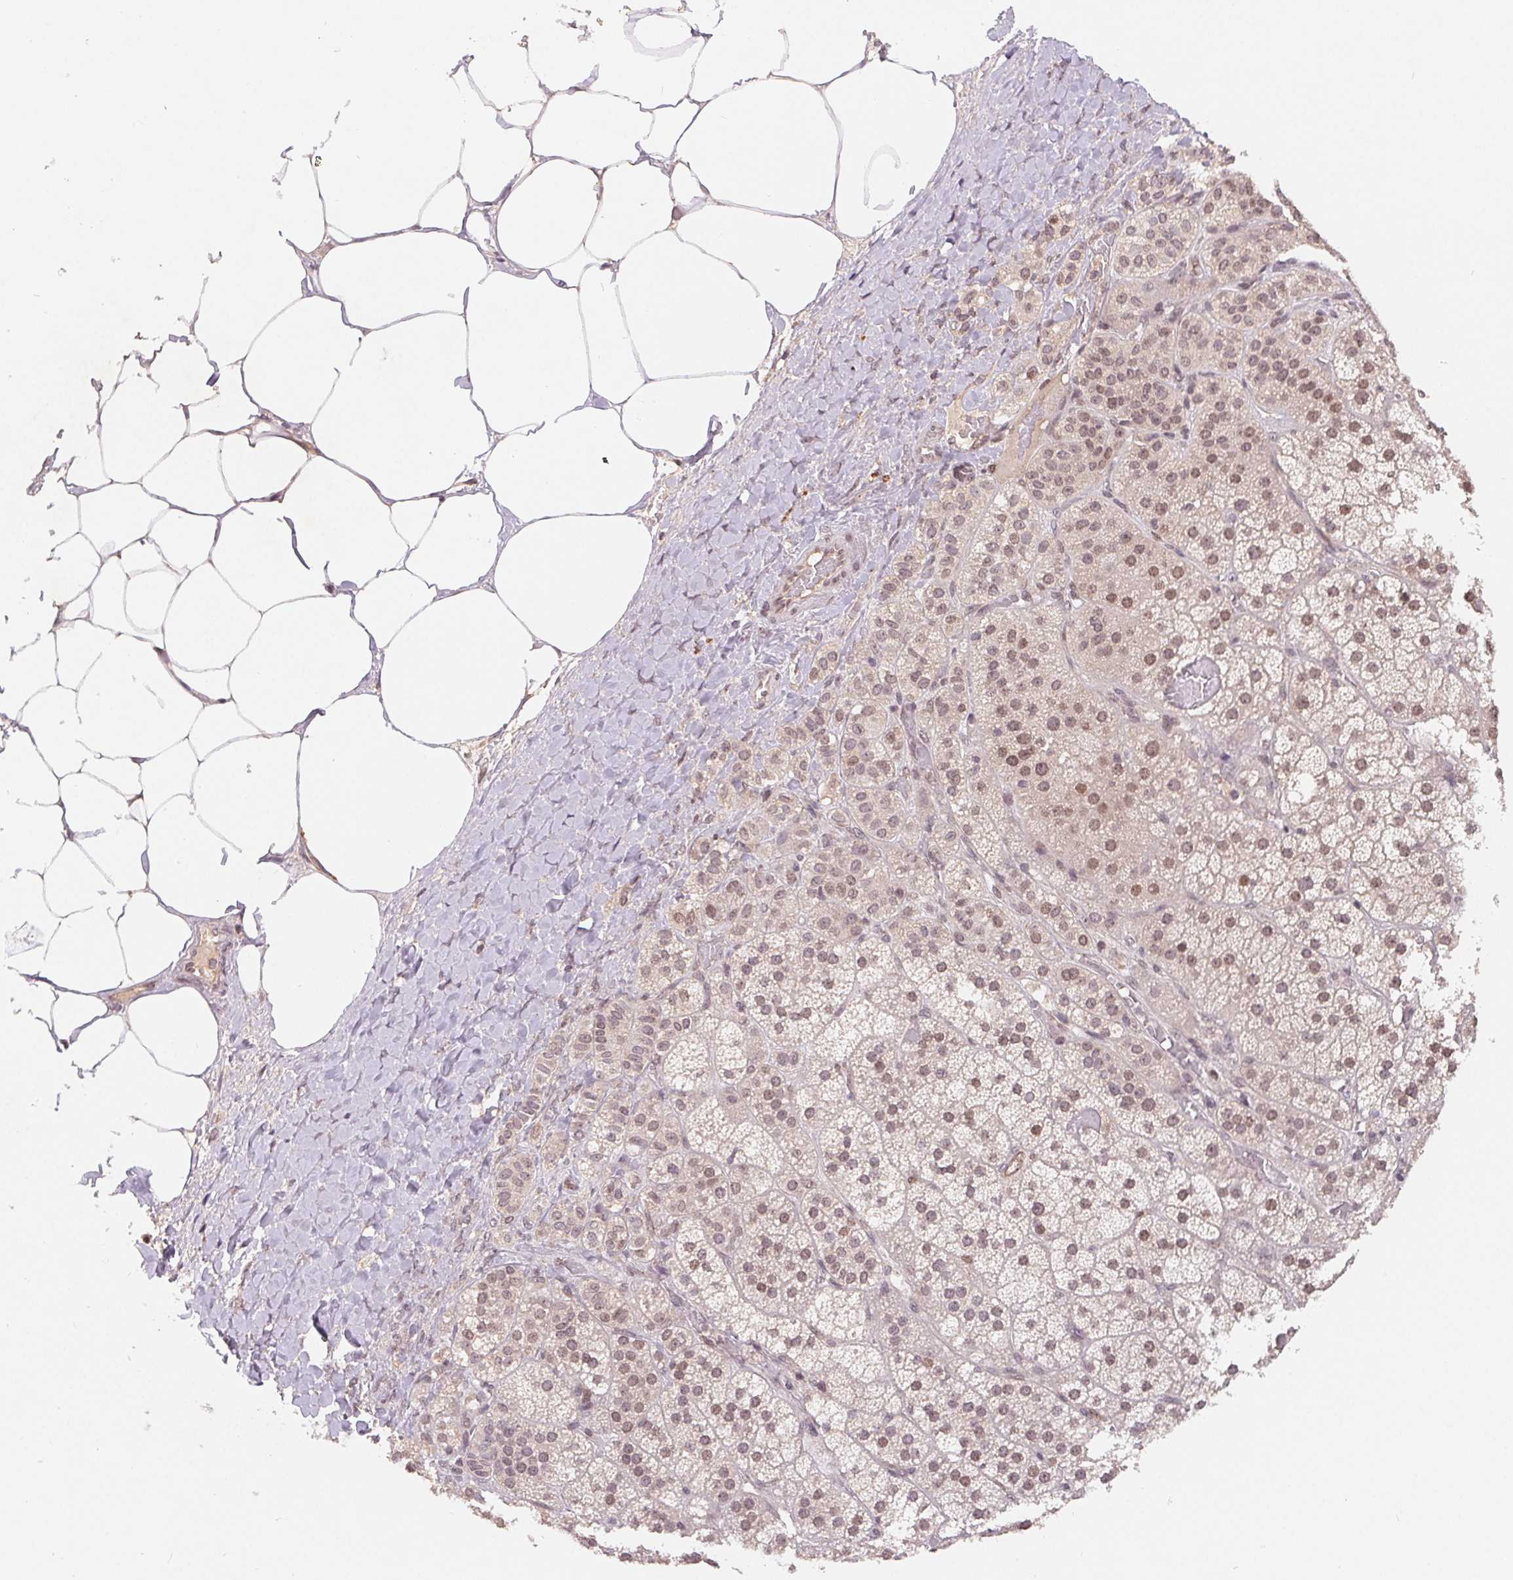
{"staining": {"intensity": "moderate", "quantity": ">75%", "location": "nuclear"}, "tissue": "adrenal gland", "cell_type": "Glandular cells", "image_type": "normal", "snomed": [{"axis": "morphology", "description": "Normal tissue, NOS"}, {"axis": "topography", "description": "Adrenal gland"}], "caption": "Immunohistochemical staining of normal adrenal gland reveals medium levels of moderate nuclear expression in approximately >75% of glandular cells. Ihc stains the protein of interest in brown and the nuclei are stained blue.", "gene": "HMGN3", "patient": {"sex": "male", "age": 57}}